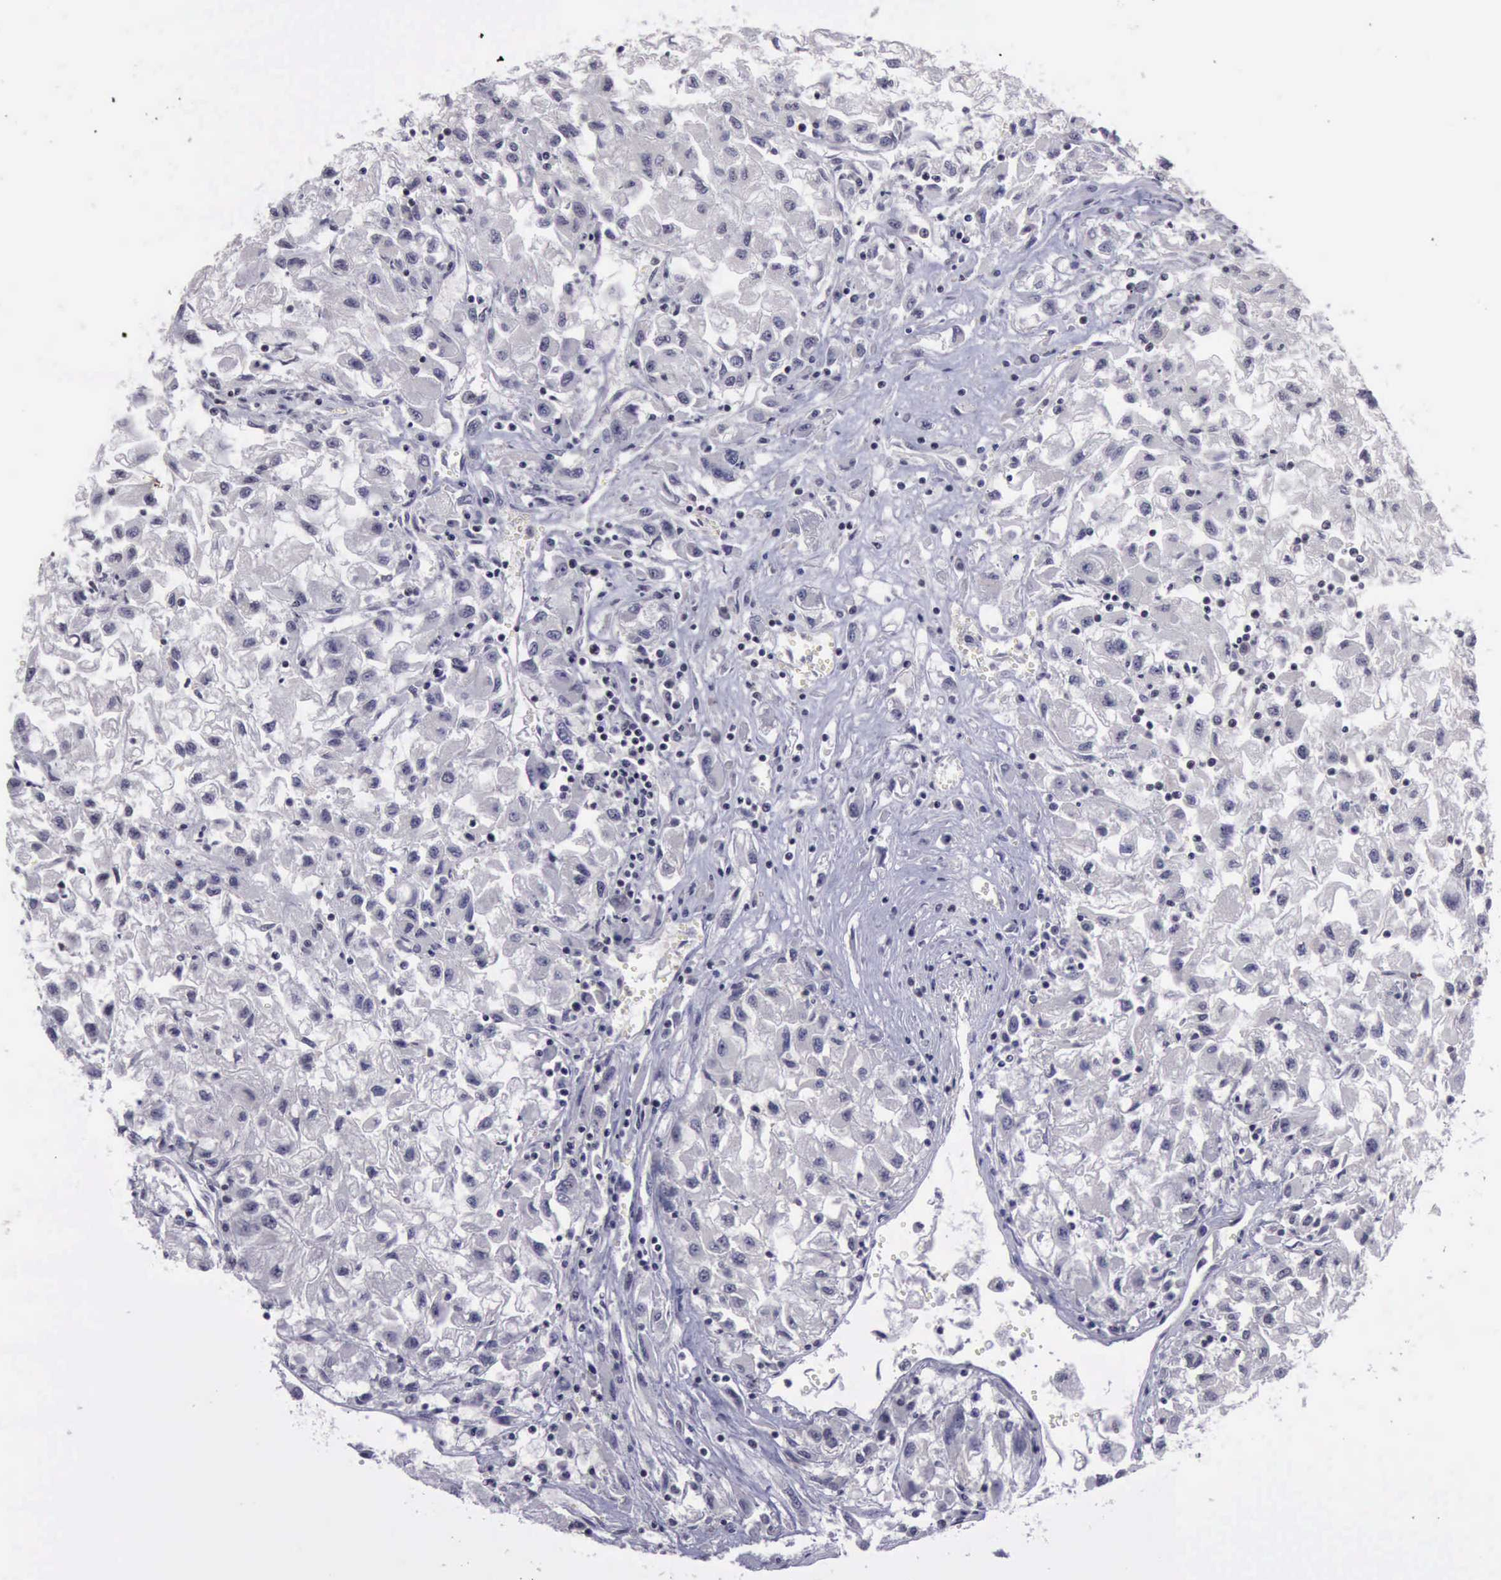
{"staining": {"intensity": "negative", "quantity": "none", "location": "none"}, "tissue": "renal cancer", "cell_type": "Tumor cells", "image_type": "cancer", "snomed": [{"axis": "morphology", "description": "Adenocarcinoma, NOS"}, {"axis": "topography", "description": "Kidney"}], "caption": "Human renal cancer (adenocarcinoma) stained for a protein using immunohistochemistry (IHC) reveals no positivity in tumor cells.", "gene": "YY1", "patient": {"sex": "male", "age": 59}}